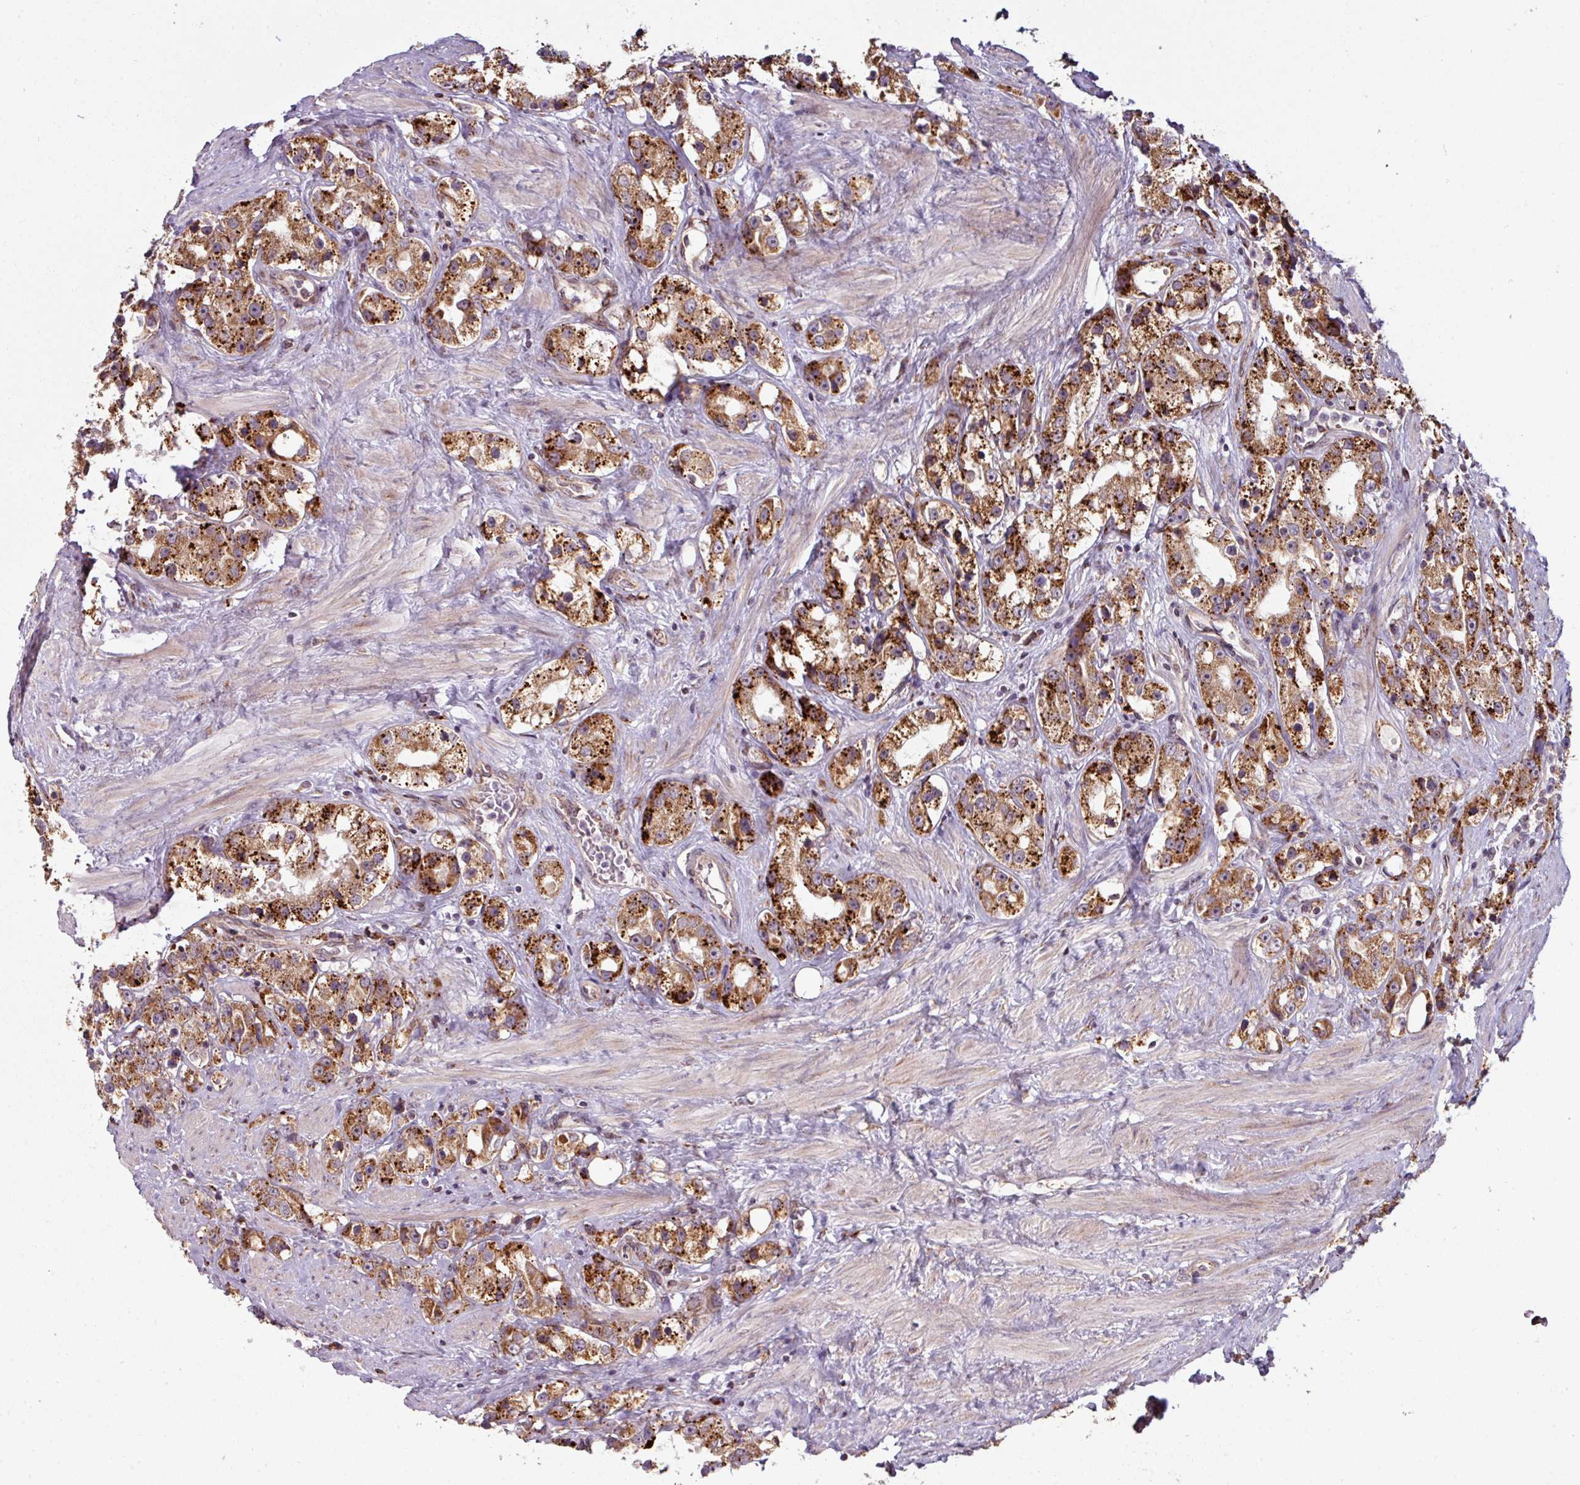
{"staining": {"intensity": "strong", "quantity": ">75%", "location": "cytoplasmic/membranous"}, "tissue": "prostate cancer", "cell_type": "Tumor cells", "image_type": "cancer", "snomed": [{"axis": "morphology", "description": "Adenocarcinoma, NOS"}, {"axis": "topography", "description": "Prostate"}], "caption": "Protein expression analysis of human adenocarcinoma (prostate) reveals strong cytoplasmic/membranous positivity in approximately >75% of tumor cells. (DAB (3,3'-diaminobenzidine) IHC with brightfield microscopy, high magnification).", "gene": "MAGT1", "patient": {"sex": "male", "age": 79}}